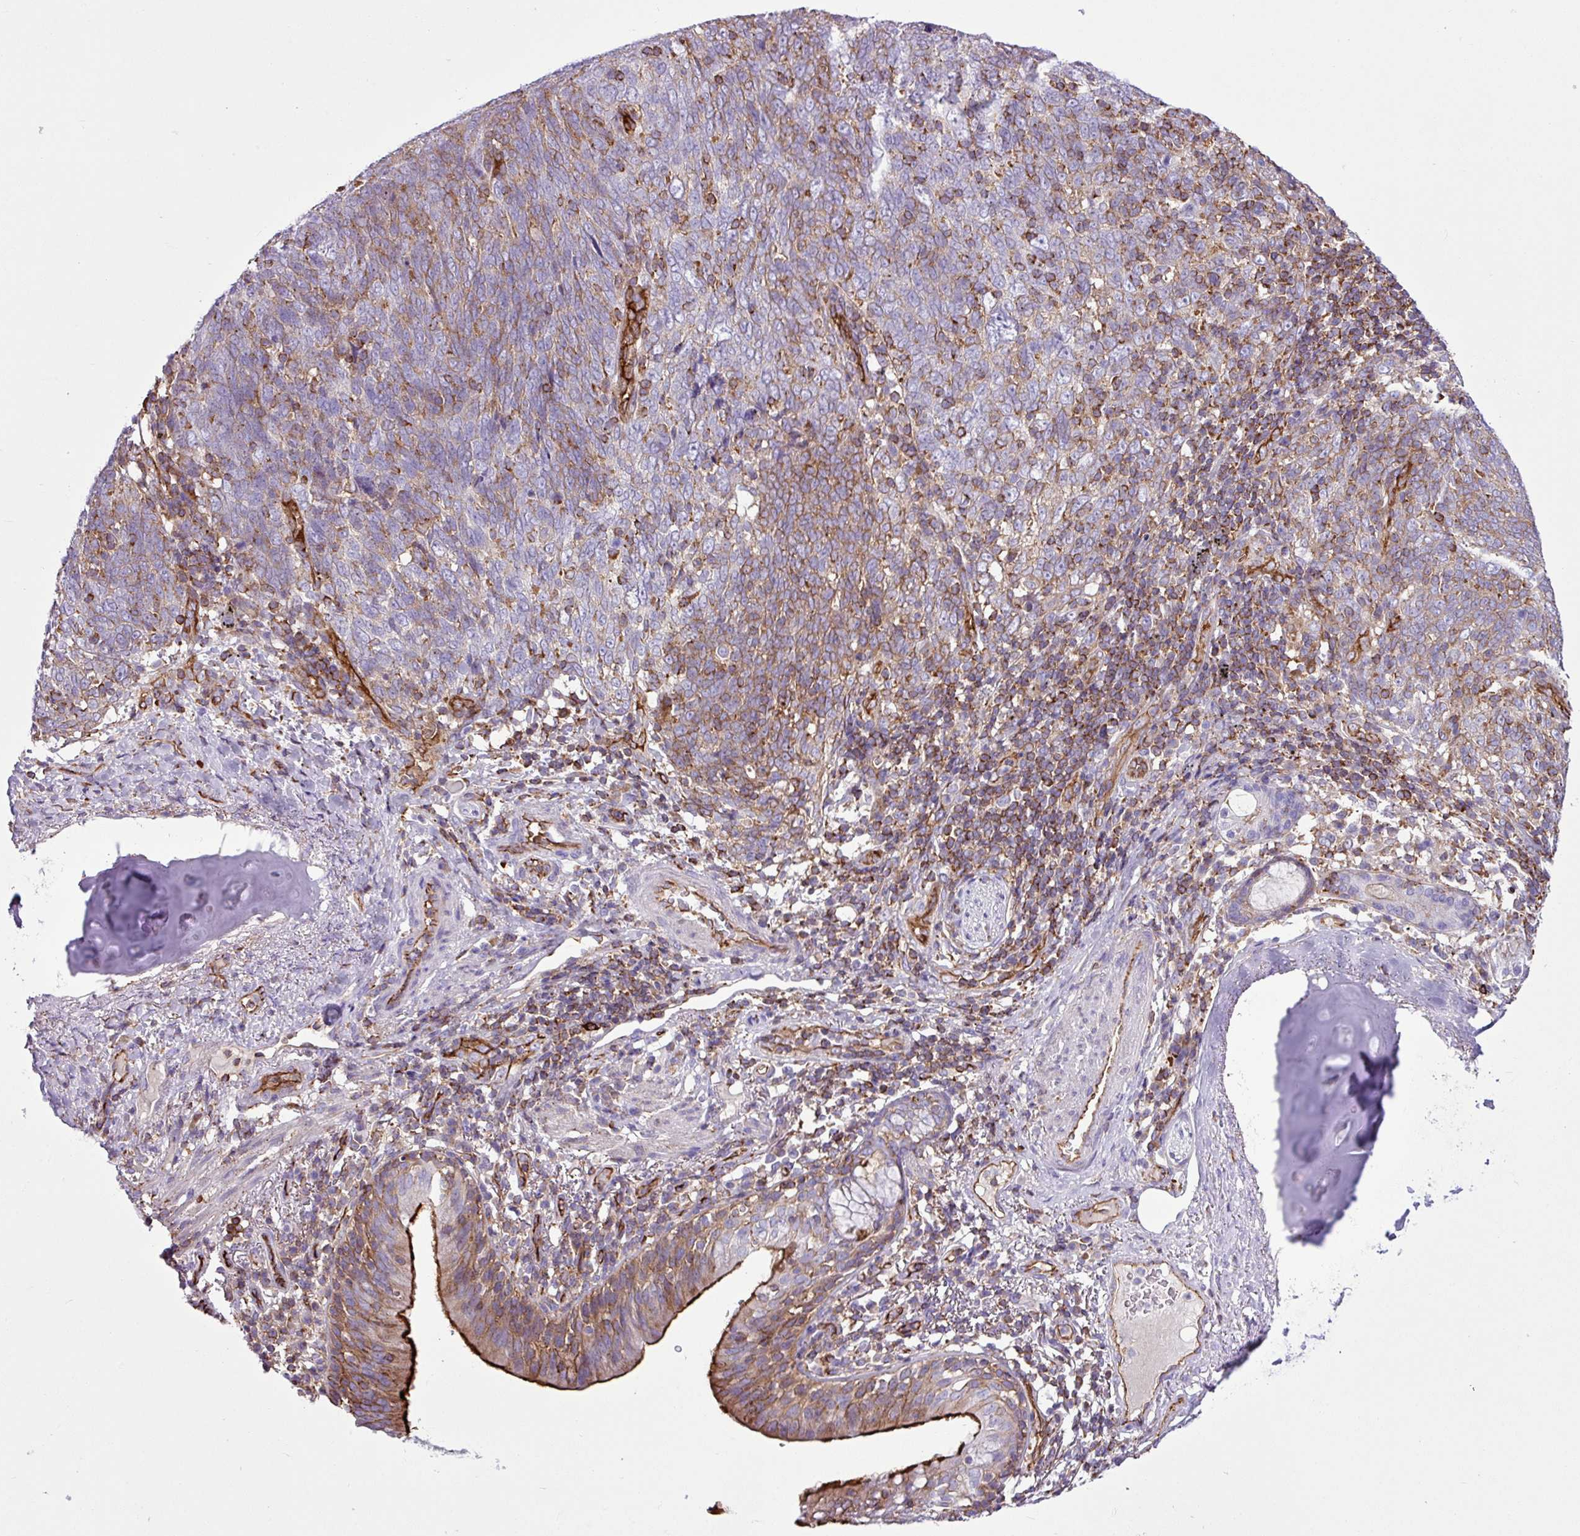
{"staining": {"intensity": "moderate", "quantity": "<25%", "location": "cytoplasmic/membranous"}, "tissue": "lung cancer", "cell_type": "Tumor cells", "image_type": "cancer", "snomed": [{"axis": "morphology", "description": "Squamous cell carcinoma, NOS"}, {"axis": "topography", "description": "Lung"}], "caption": "Immunohistochemistry (IHC) (DAB) staining of squamous cell carcinoma (lung) exhibits moderate cytoplasmic/membranous protein positivity in about <25% of tumor cells. (DAB IHC with brightfield microscopy, high magnification).", "gene": "EME2", "patient": {"sex": "female", "age": 72}}